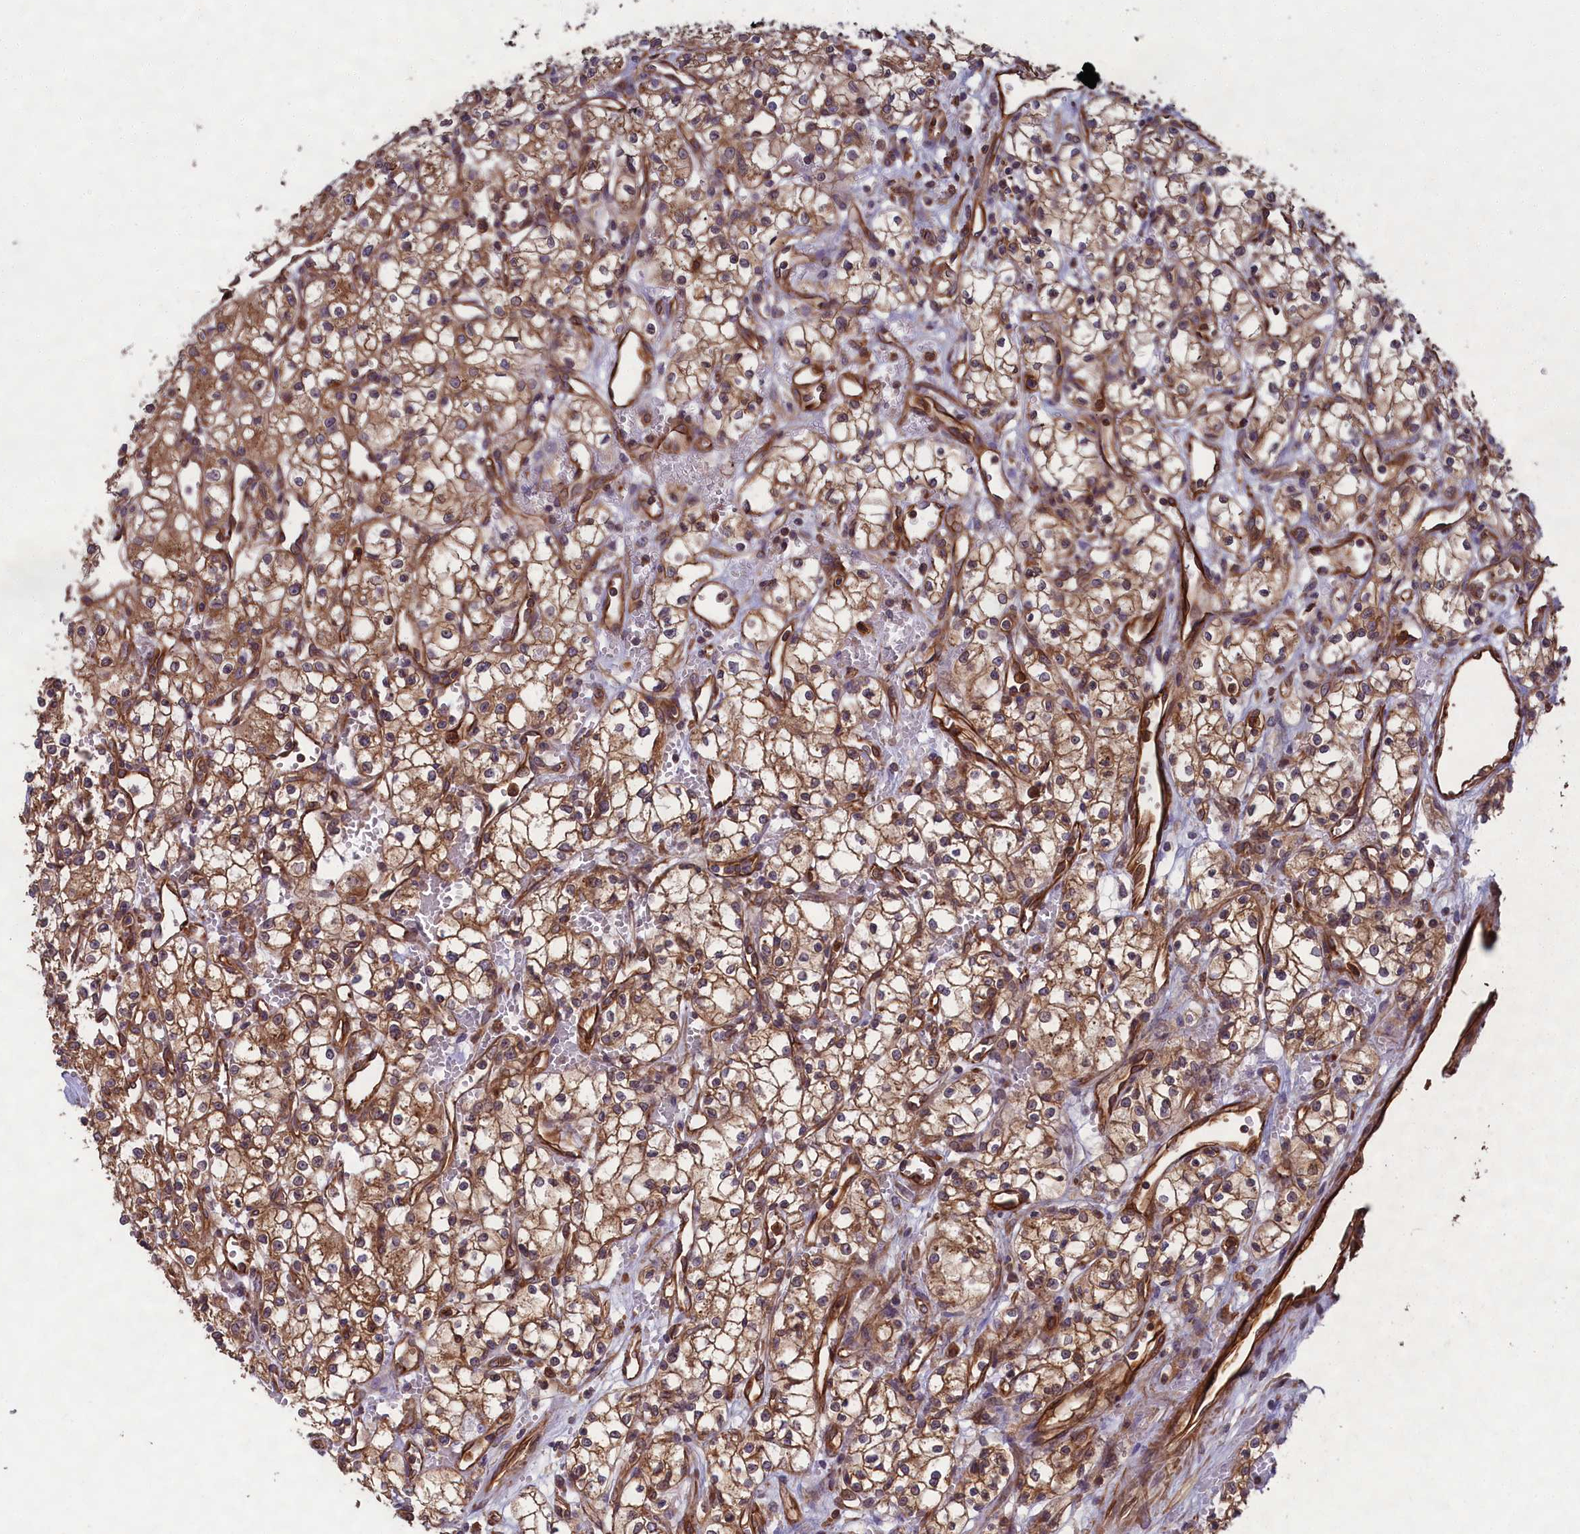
{"staining": {"intensity": "moderate", "quantity": ">75%", "location": "cytoplasmic/membranous"}, "tissue": "renal cancer", "cell_type": "Tumor cells", "image_type": "cancer", "snomed": [{"axis": "morphology", "description": "Adenocarcinoma, NOS"}, {"axis": "topography", "description": "Kidney"}], "caption": "Protein staining shows moderate cytoplasmic/membranous positivity in approximately >75% of tumor cells in renal adenocarcinoma. (DAB (3,3'-diaminobenzidine) IHC, brown staining for protein, blue staining for nuclei).", "gene": "CCDC124", "patient": {"sex": "male", "age": 59}}